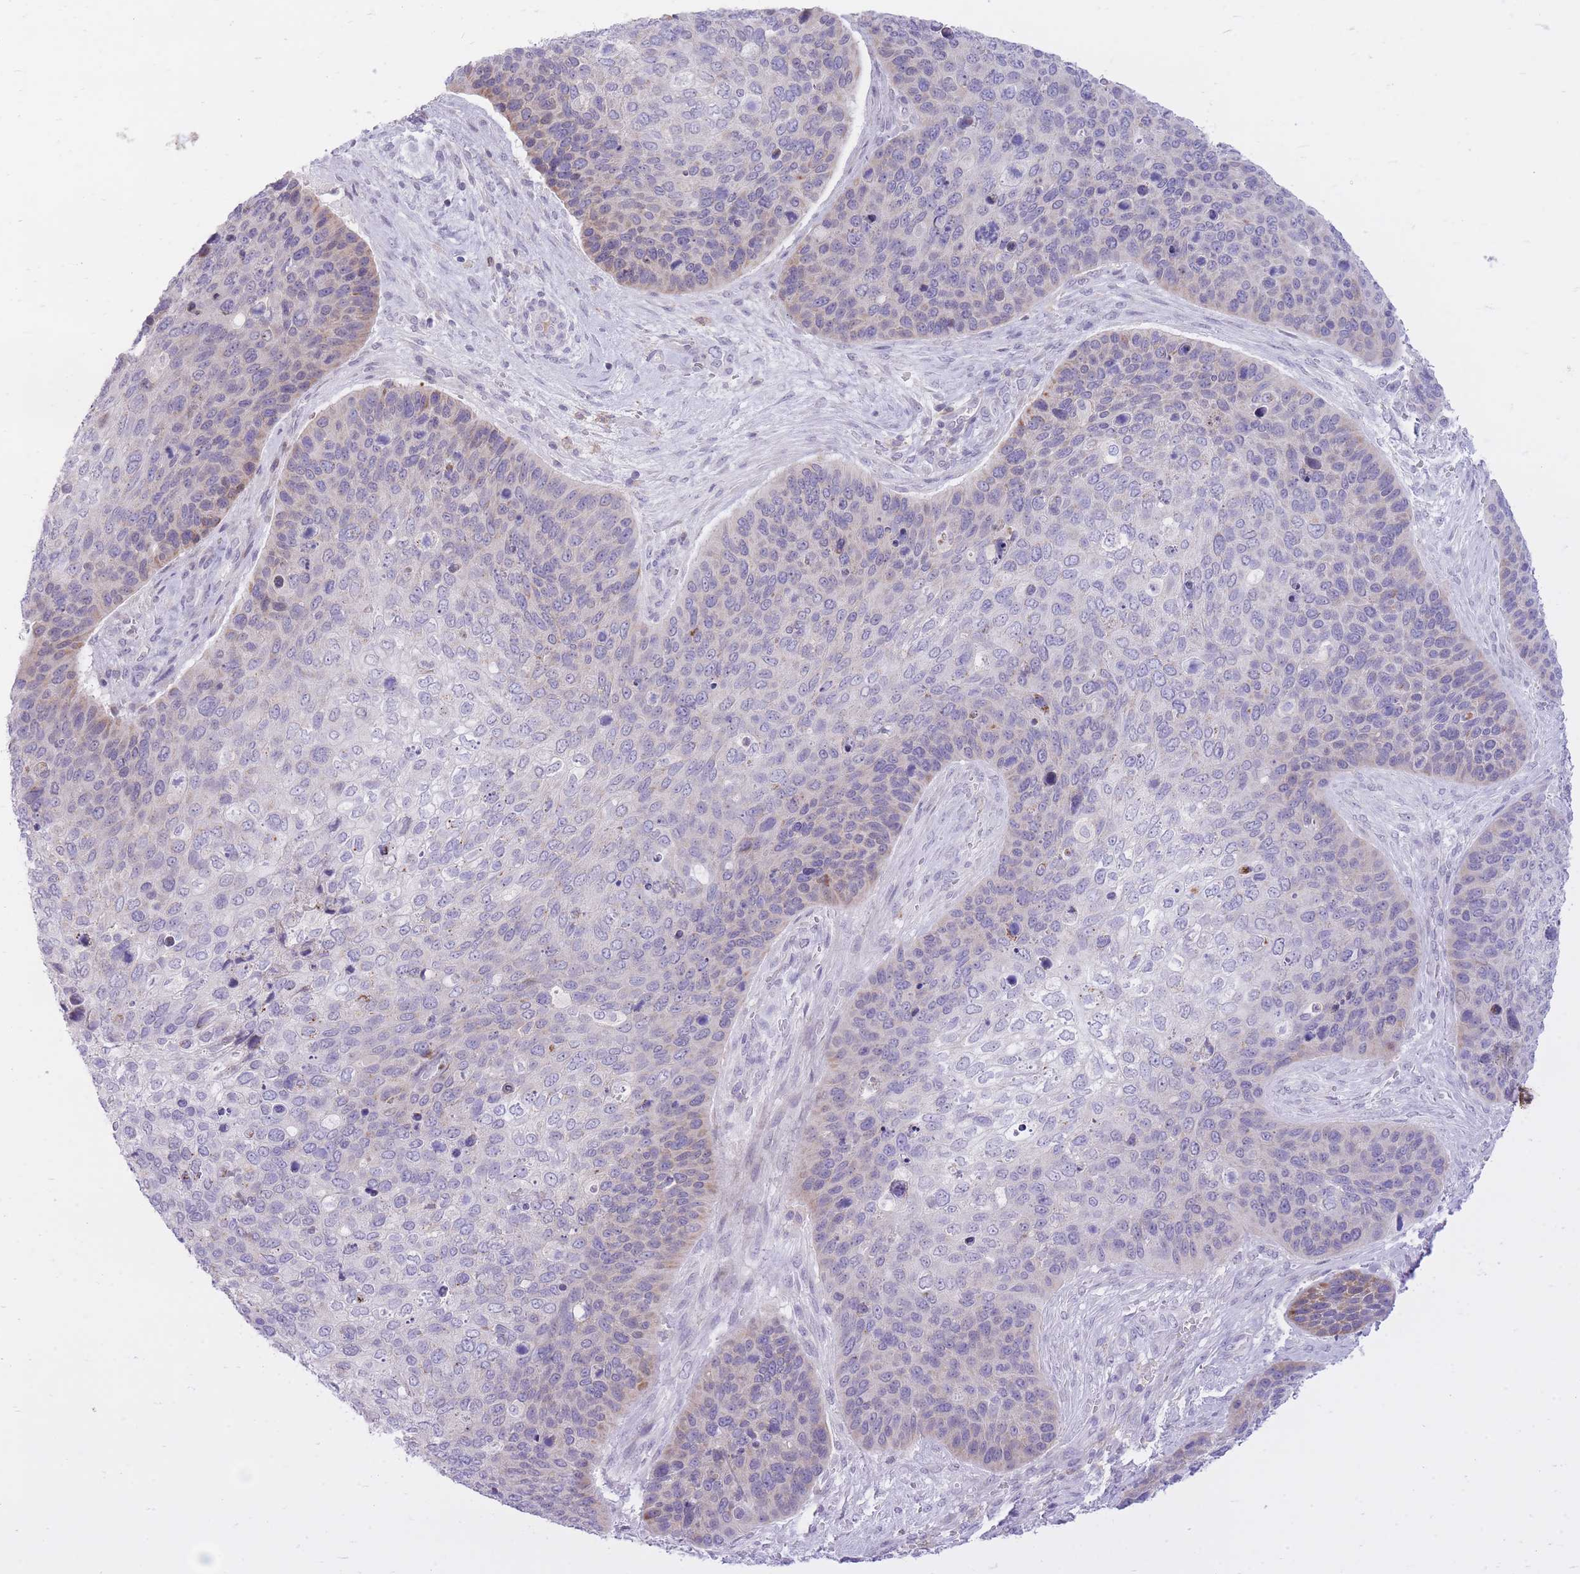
{"staining": {"intensity": "negative", "quantity": "none", "location": "none"}, "tissue": "skin cancer", "cell_type": "Tumor cells", "image_type": "cancer", "snomed": [{"axis": "morphology", "description": "Basal cell carcinoma"}, {"axis": "topography", "description": "Skin"}], "caption": "A histopathology image of skin cancer (basal cell carcinoma) stained for a protein reveals no brown staining in tumor cells.", "gene": "DENND2D", "patient": {"sex": "female", "age": 74}}